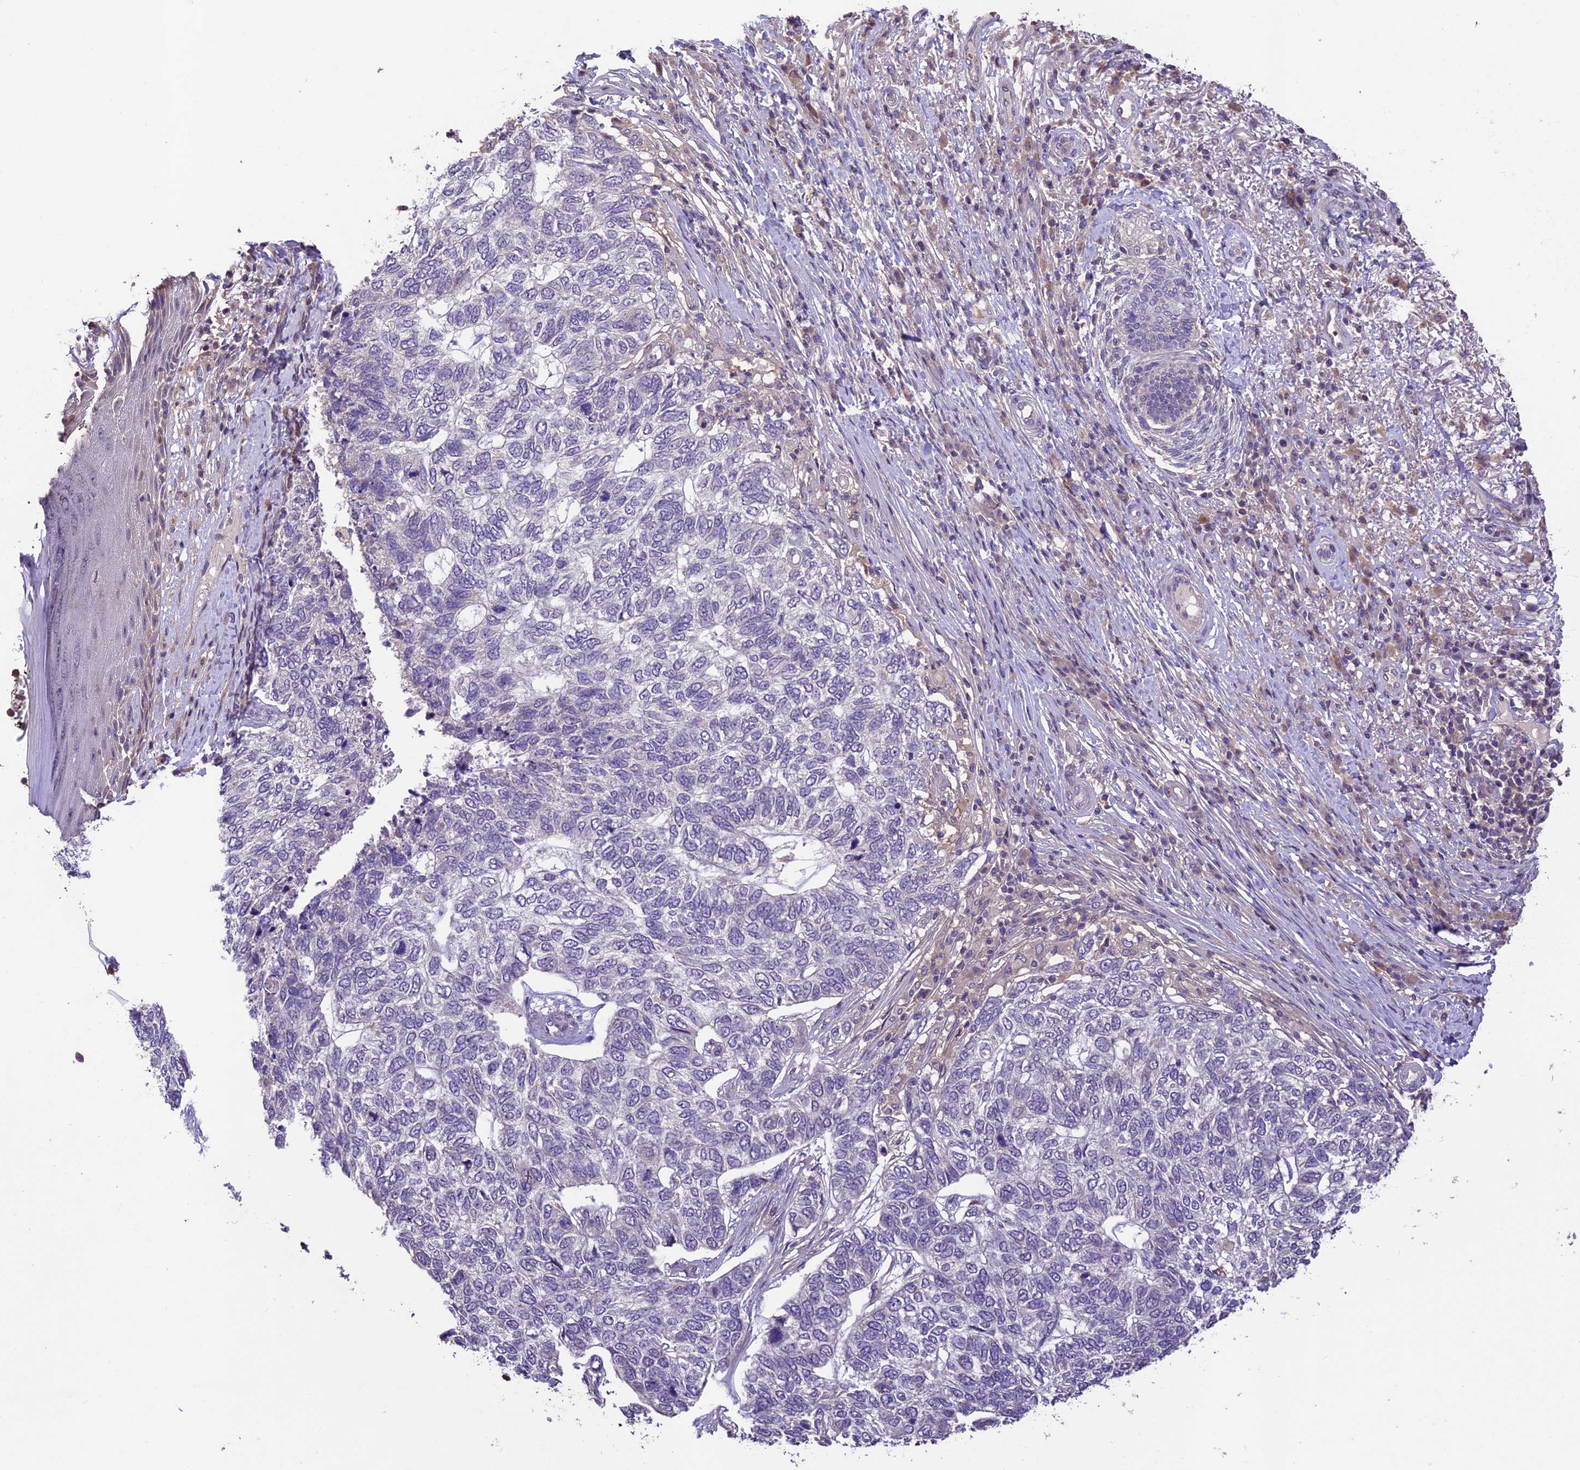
{"staining": {"intensity": "negative", "quantity": "none", "location": "none"}, "tissue": "skin cancer", "cell_type": "Tumor cells", "image_type": "cancer", "snomed": [{"axis": "morphology", "description": "Basal cell carcinoma"}, {"axis": "topography", "description": "Skin"}], "caption": "Tumor cells are negative for brown protein staining in skin basal cell carcinoma.", "gene": "DGKH", "patient": {"sex": "female", "age": 65}}